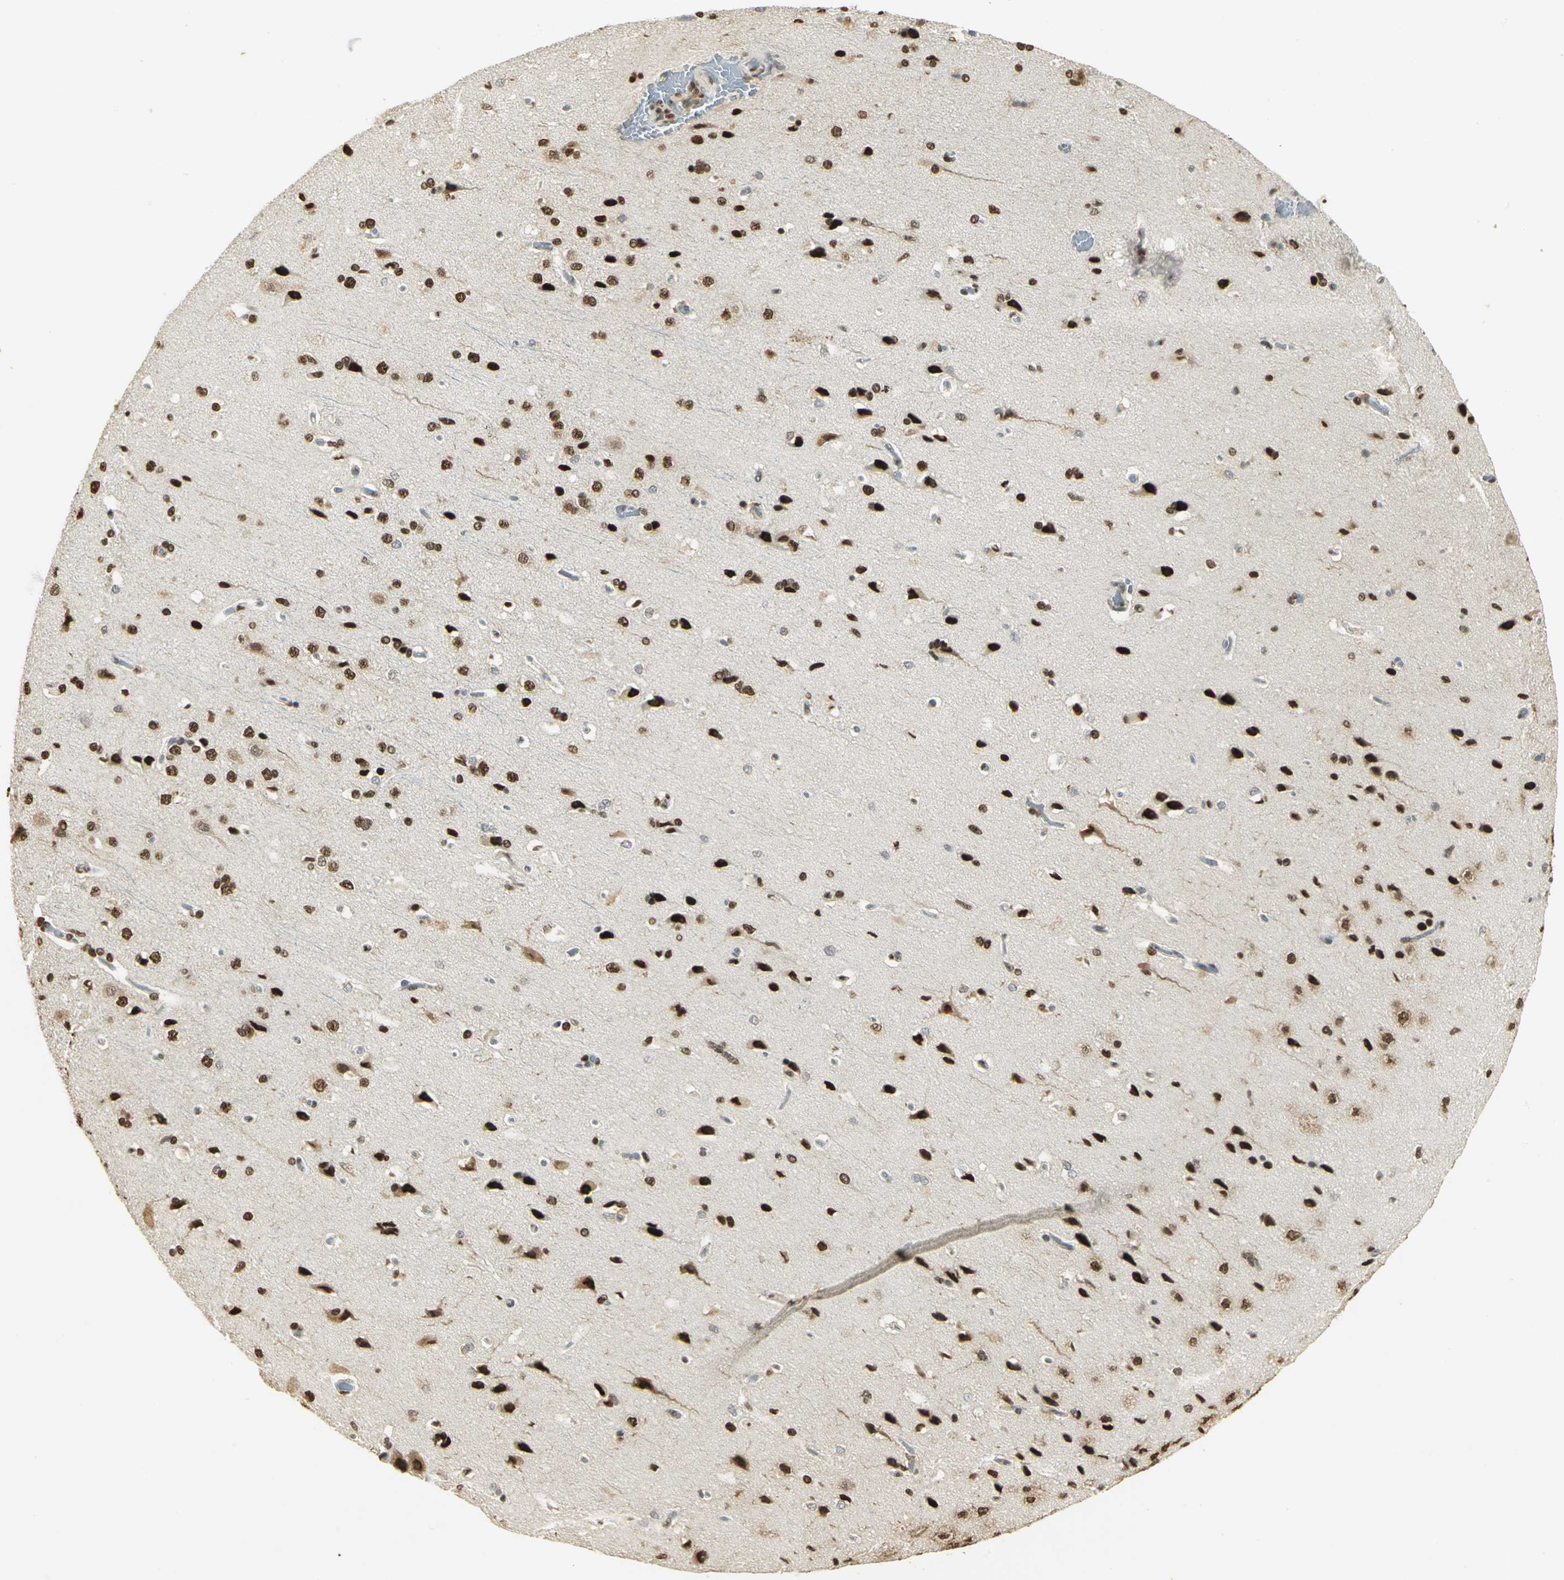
{"staining": {"intensity": "weak", "quantity": ">75%", "location": "nuclear"}, "tissue": "cerebral cortex", "cell_type": "Endothelial cells", "image_type": "normal", "snomed": [{"axis": "morphology", "description": "Normal tissue, NOS"}, {"axis": "topography", "description": "Cerebral cortex"}], "caption": "A histopathology image of cerebral cortex stained for a protein shows weak nuclear brown staining in endothelial cells. The staining was performed using DAB to visualize the protein expression in brown, while the nuclei were stained in blue with hematoxylin (Magnification: 20x).", "gene": "SET", "patient": {"sex": "male", "age": 62}}